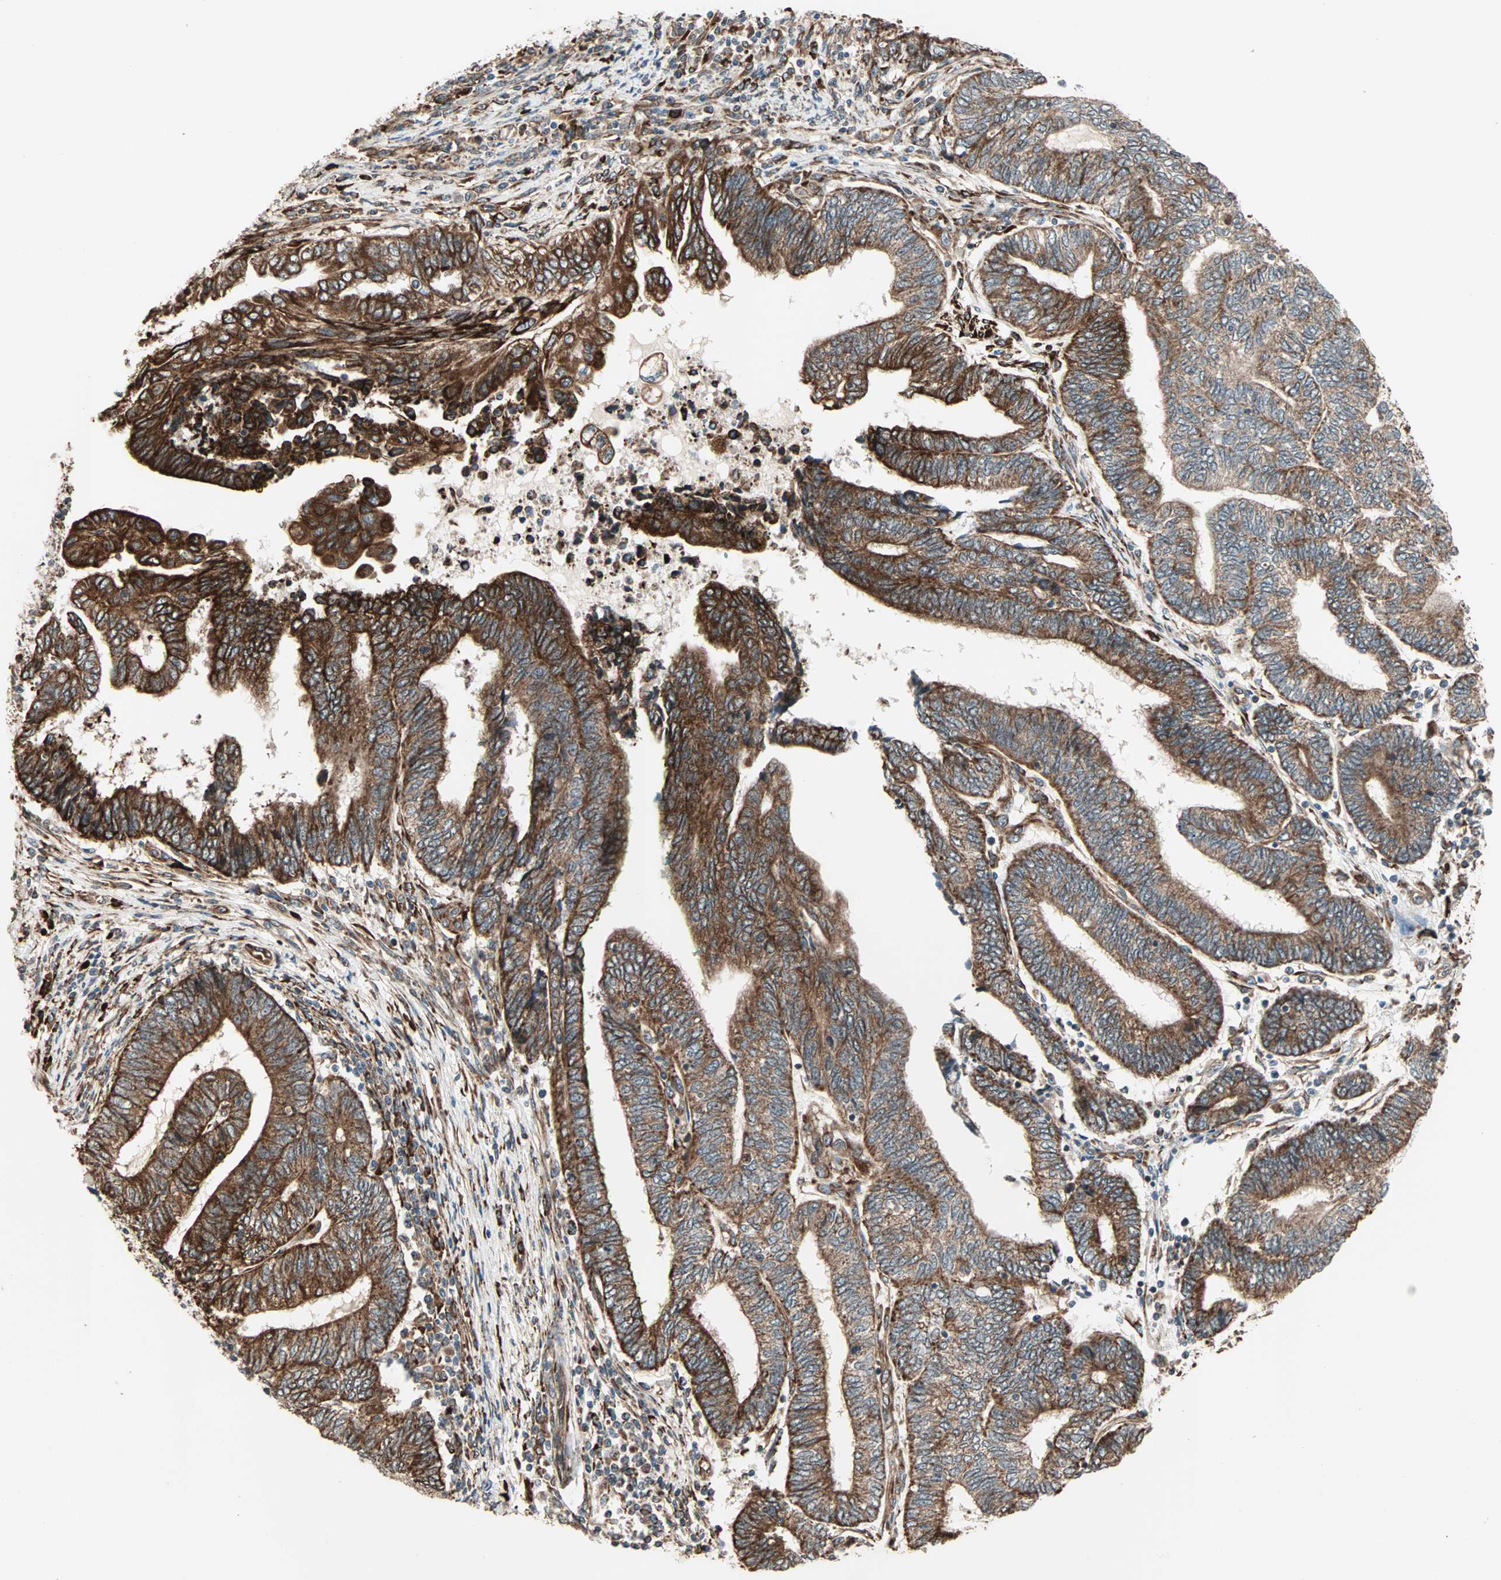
{"staining": {"intensity": "strong", "quantity": ">75%", "location": "cytoplasmic/membranous"}, "tissue": "endometrial cancer", "cell_type": "Tumor cells", "image_type": "cancer", "snomed": [{"axis": "morphology", "description": "Adenocarcinoma, NOS"}, {"axis": "topography", "description": "Uterus"}, {"axis": "topography", "description": "Endometrium"}], "caption": "Tumor cells reveal strong cytoplasmic/membranous staining in about >75% of cells in endometrial cancer (adenocarcinoma).", "gene": "P4HA1", "patient": {"sex": "female", "age": 70}}